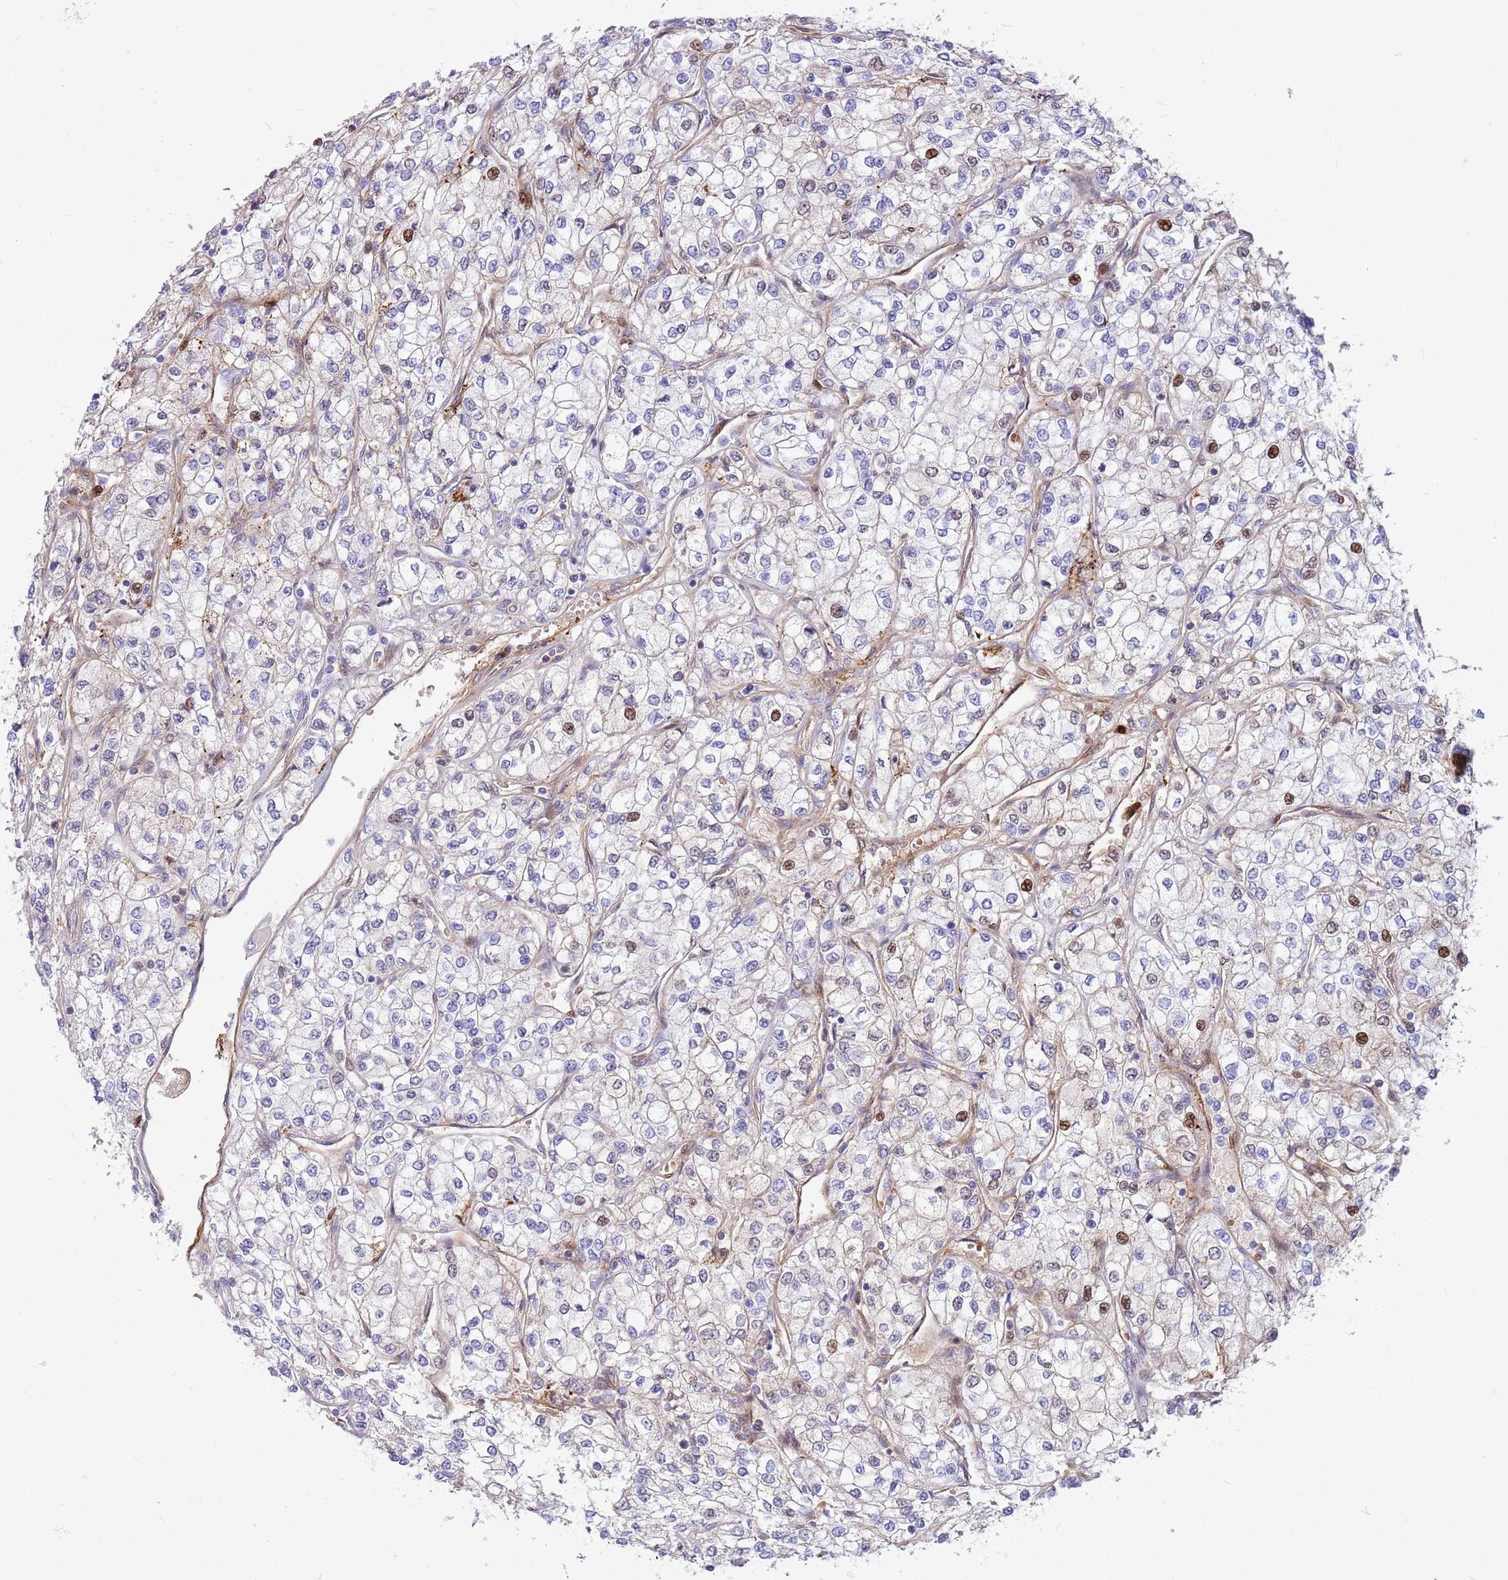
{"staining": {"intensity": "moderate", "quantity": "<25%", "location": "nuclear"}, "tissue": "renal cancer", "cell_type": "Tumor cells", "image_type": "cancer", "snomed": [{"axis": "morphology", "description": "Adenocarcinoma, NOS"}, {"axis": "topography", "description": "Kidney"}], "caption": "Approximately <25% of tumor cells in human renal cancer (adenocarcinoma) show moderate nuclear protein expression as visualized by brown immunohistochemical staining.", "gene": "LEPROTL1", "patient": {"sex": "male", "age": 80}}